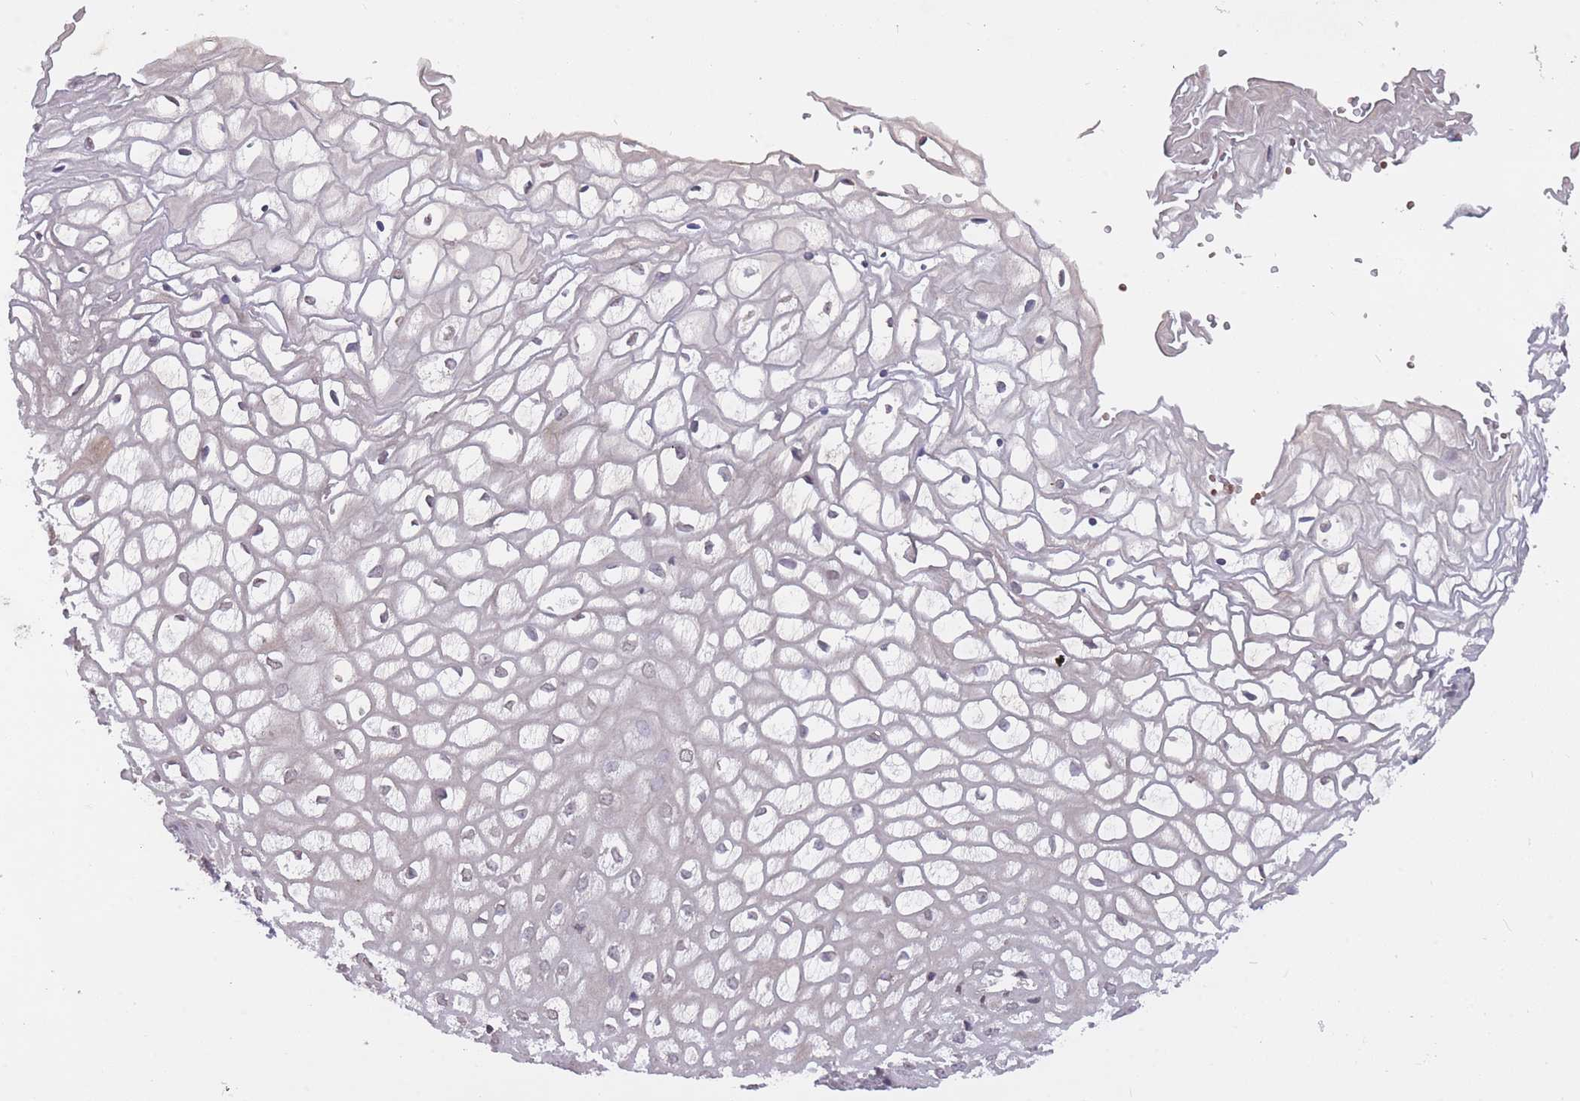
{"staining": {"intensity": "negative", "quantity": "none", "location": "none"}, "tissue": "vagina", "cell_type": "Squamous epithelial cells", "image_type": "normal", "snomed": [{"axis": "morphology", "description": "Normal tissue, NOS"}, {"axis": "topography", "description": "Vagina"}], "caption": "An IHC micrograph of normal vagina is shown. There is no staining in squamous epithelial cells of vagina.", "gene": "ADCYAP1R1", "patient": {"sex": "female", "age": 34}}